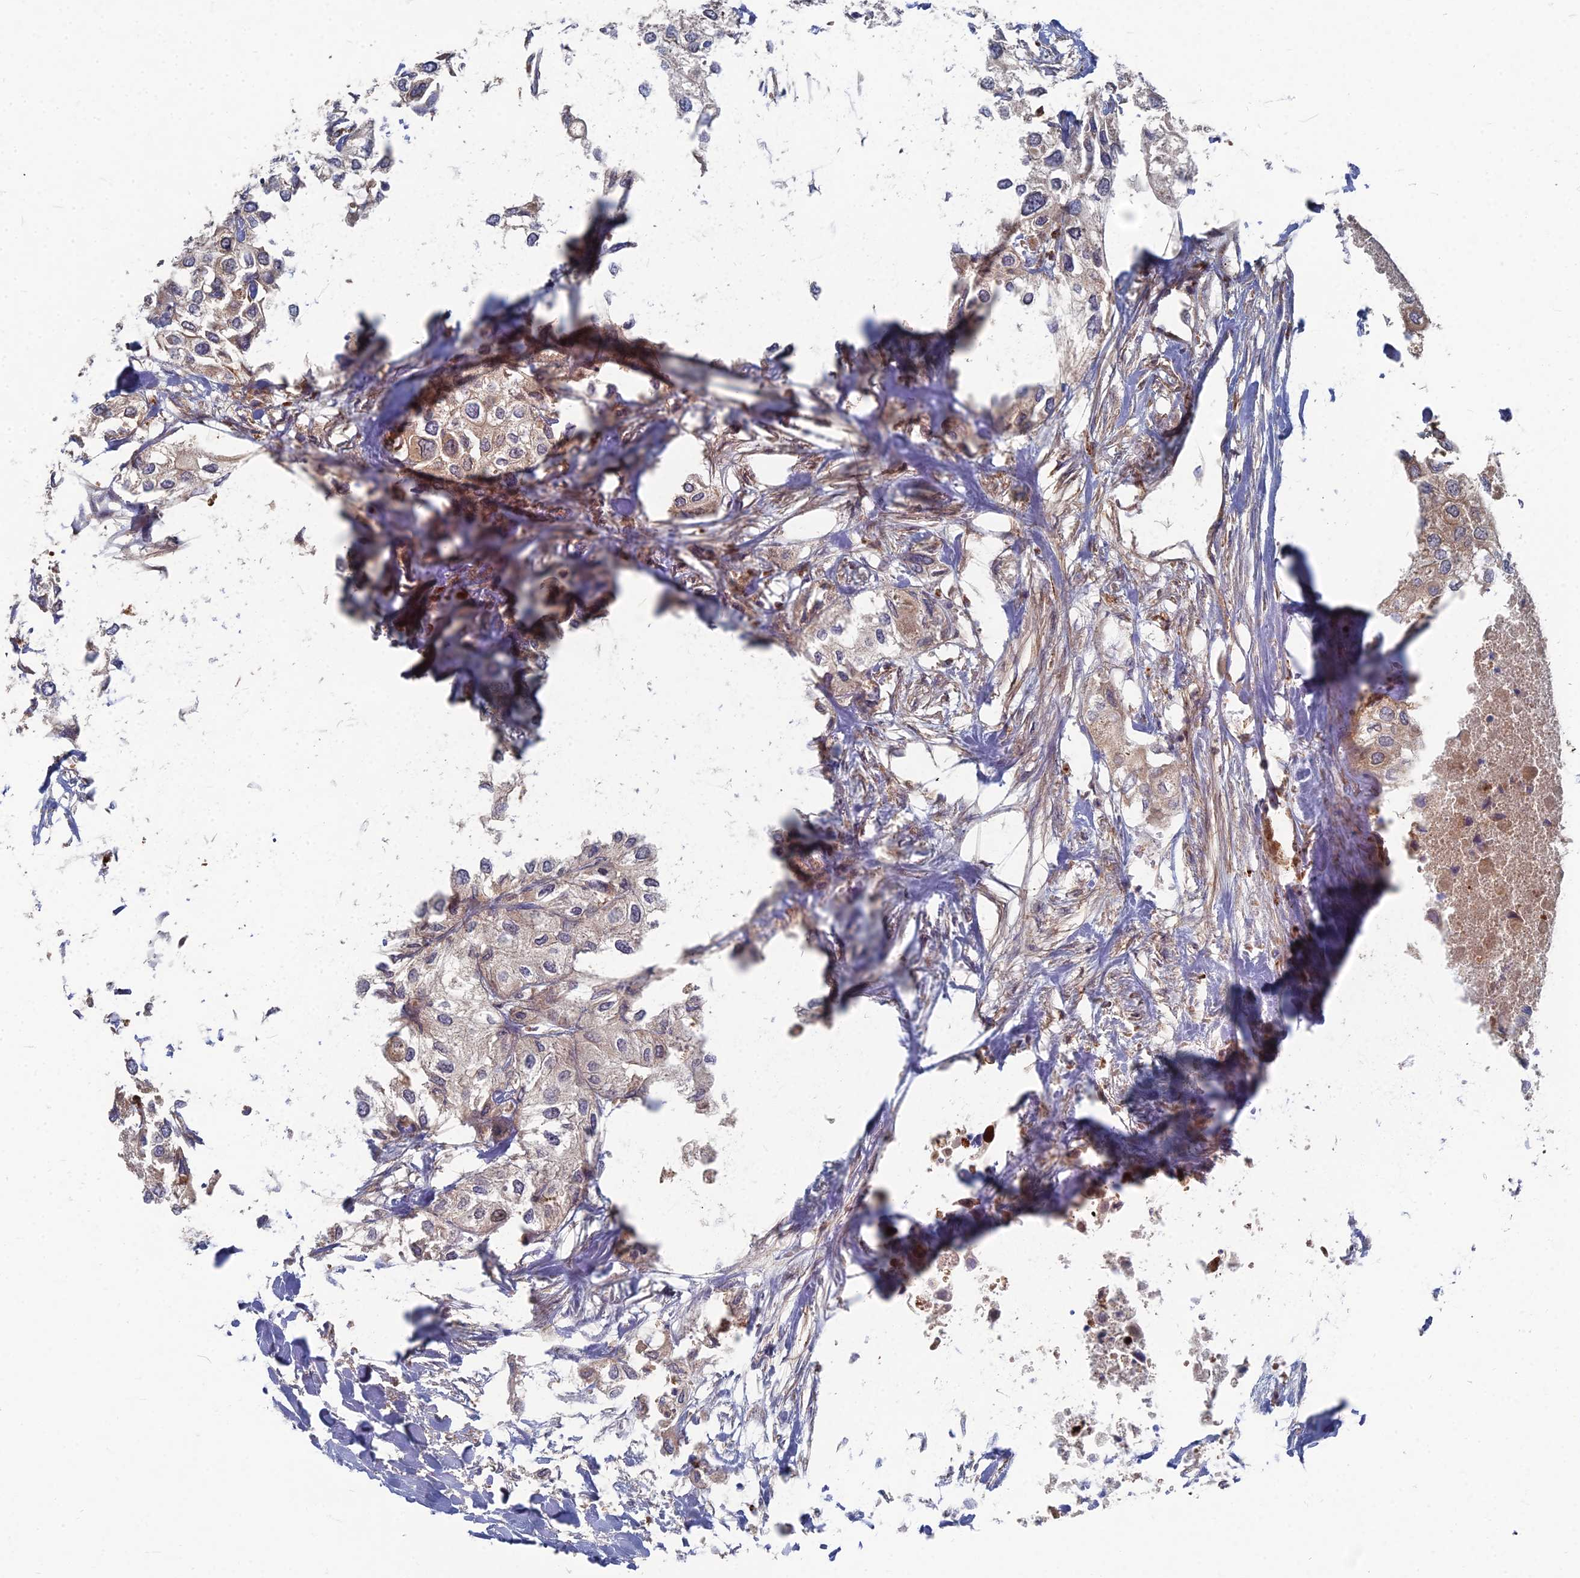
{"staining": {"intensity": "weak", "quantity": ">75%", "location": "cytoplasmic/membranous"}, "tissue": "urothelial cancer", "cell_type": "Tumor cells", "image_type": "cancer", "snomed": [{"axis": "morphology", "description": "Urothelial carcinoma, High grade"}, {"axis": "topography", "description": "Urinary bladder"}], "caption": "A brown stain labels weak cytoplasmic/membranous positivity of a protein in human high-grade urothelial carcinoma tumor cells.", "gene": "PPCDC", "patient": {"sex": "male", "age": 64}}